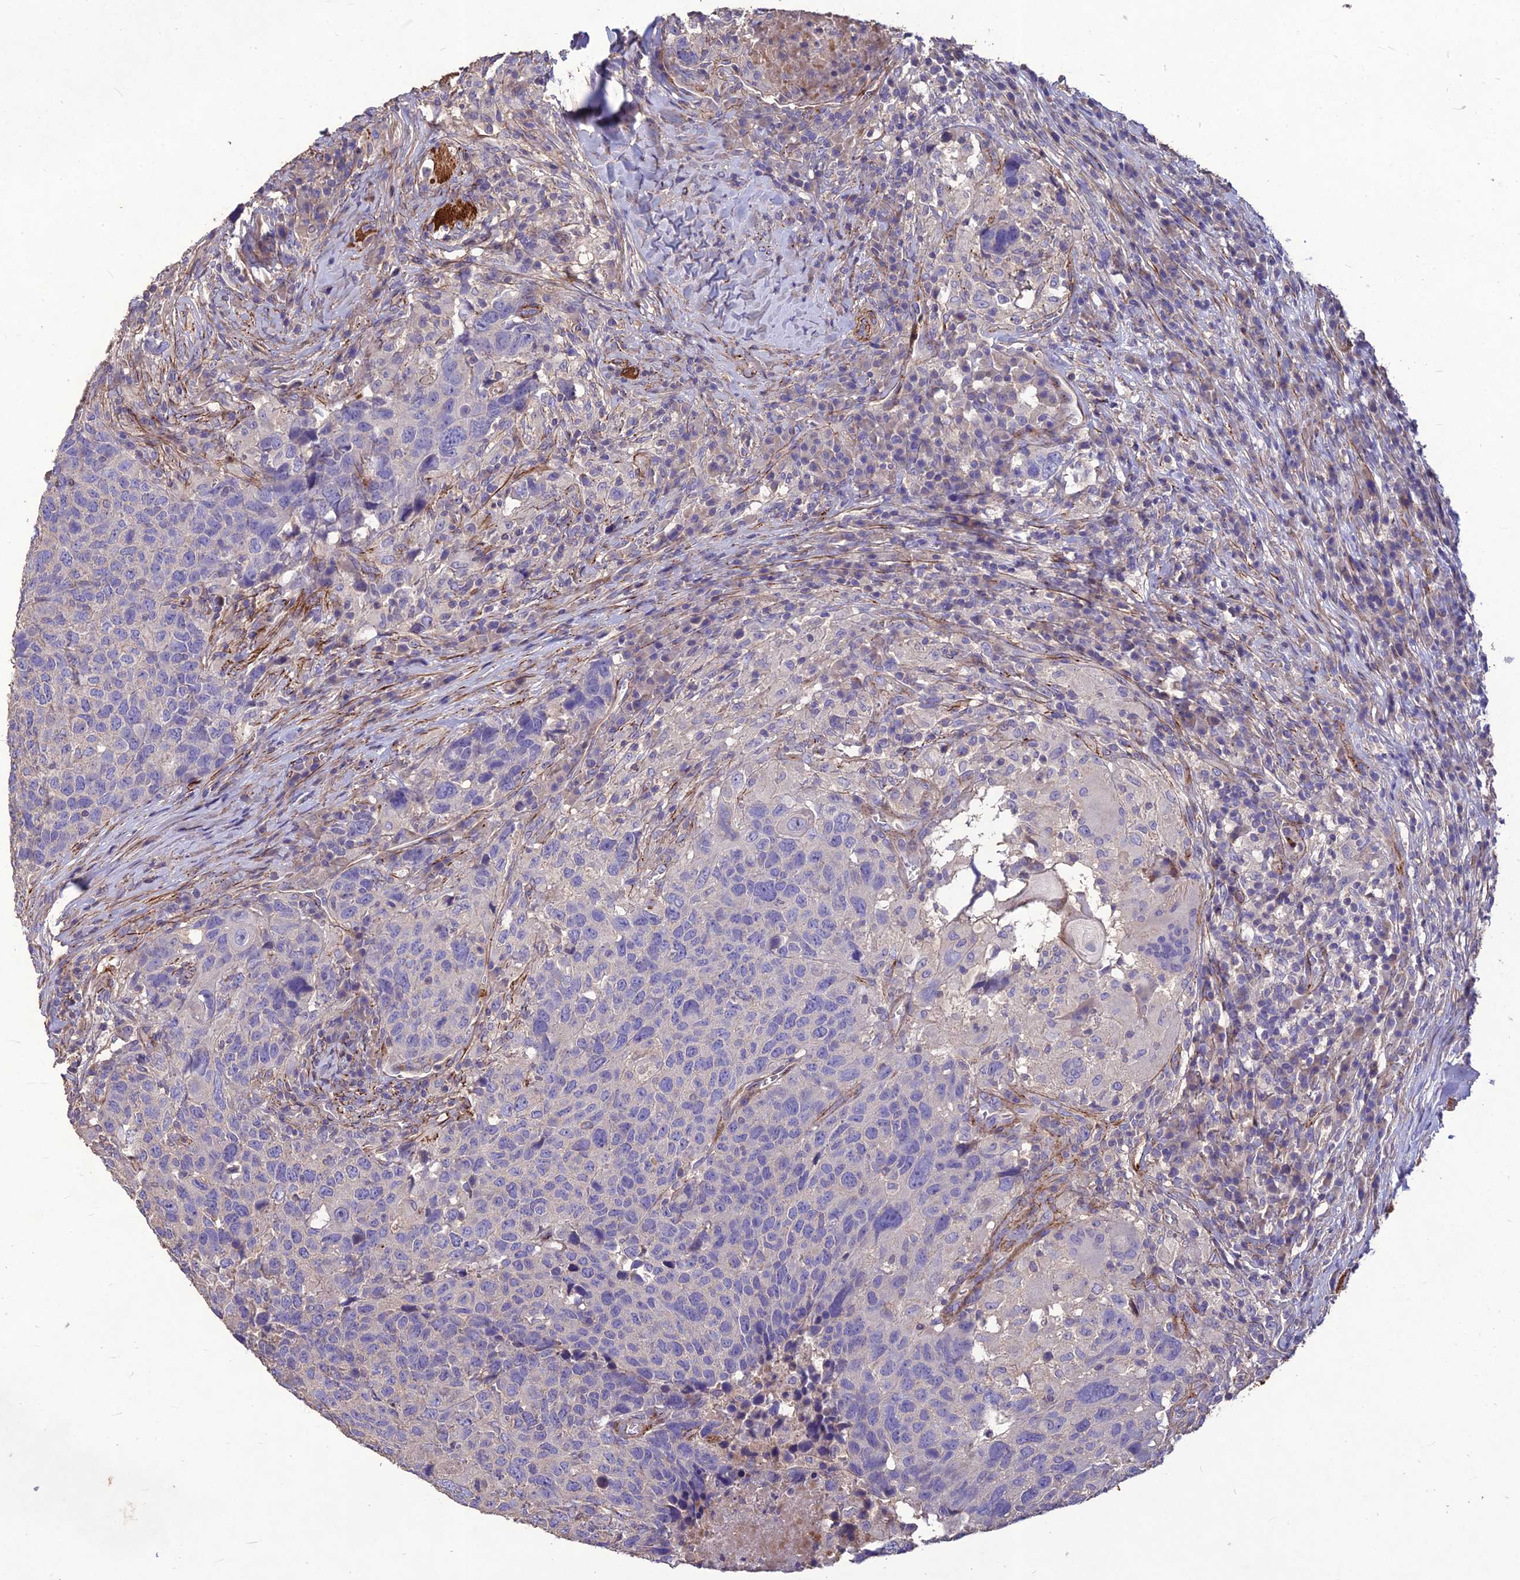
{"staining": {"intensity": "negative", "quantity": "none", "location": "none"}, "tissue": "head and neck cancer", "cell_type": "Tumor cells", "image_type": "cancer", "snomed": [{"axis": "morphology", "description": "Squamous cell carcinoma, NOS"}, {"axis": "topography", "description": "Head-Neck"}], "caption": "The histopathology image demonstrates no significant expression in tumor cells of head and neck squamous cell carcinoma.", "gene": "CLUH", "patient": {"sex": "male", "age": 66}}